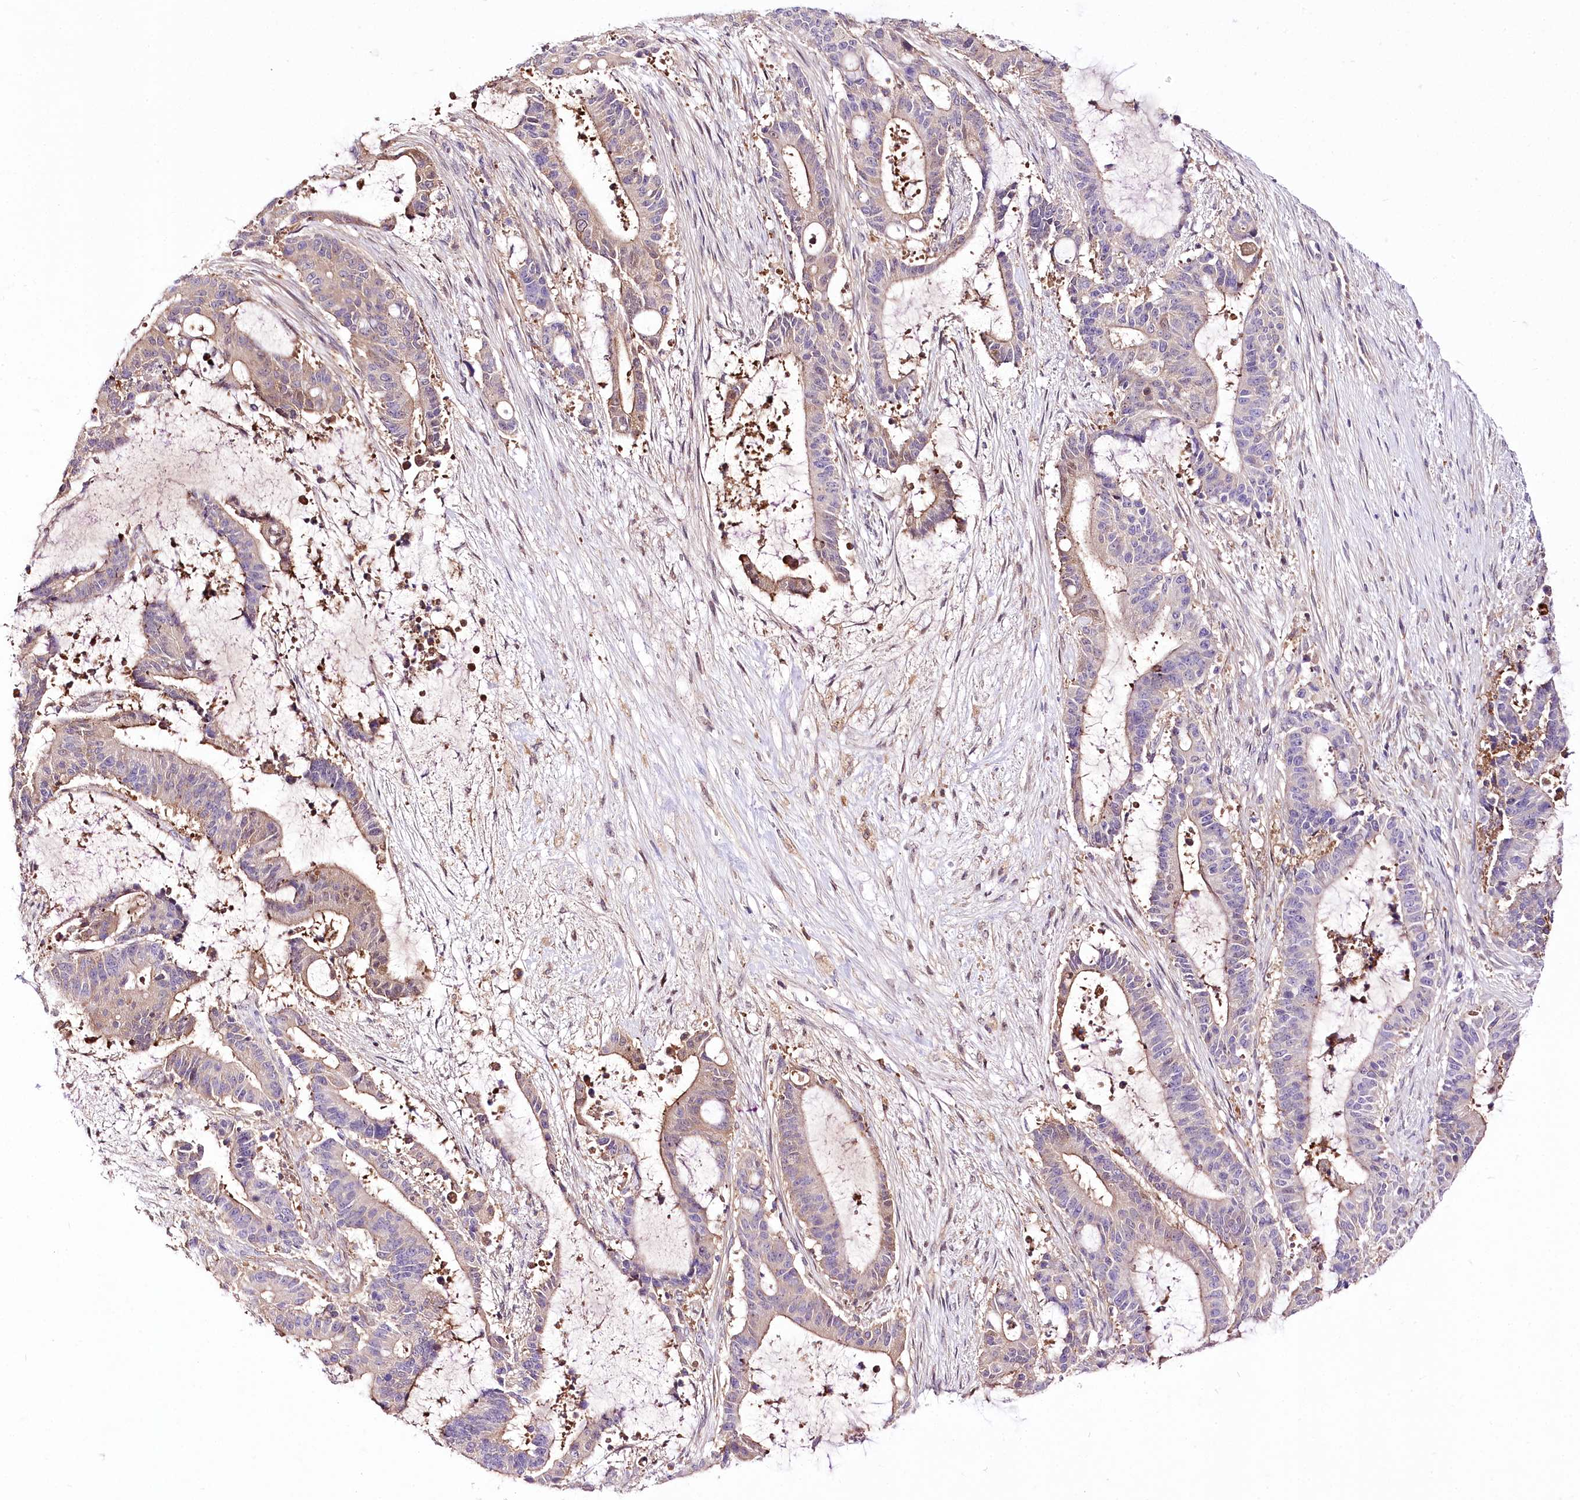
{"staining": {"intensity": "weak", "quantity": "<25%", "location": "cytoplasmic/membranous"}, "tissue": "liver cancer", "cell_type": "Tumor cells", "image_type": "cancer", "snomed": [{"axis": "morphology", "description": "Normal tissue, NOS"}, {"axis": "morphology", "description": "Cholangiocarcinoma"}, {"axis": "topography", "description": "Liver"}, {"axis": "topography", "description": "Peripheral nerve tissue"}], "caption": "Immunohistochemical staining of liver cancer (cholangiocarcinoma) exhibits no significant expression in tumor cells.", "gene": "UGP2", "patient": {"sex": "female", "age": 73}}